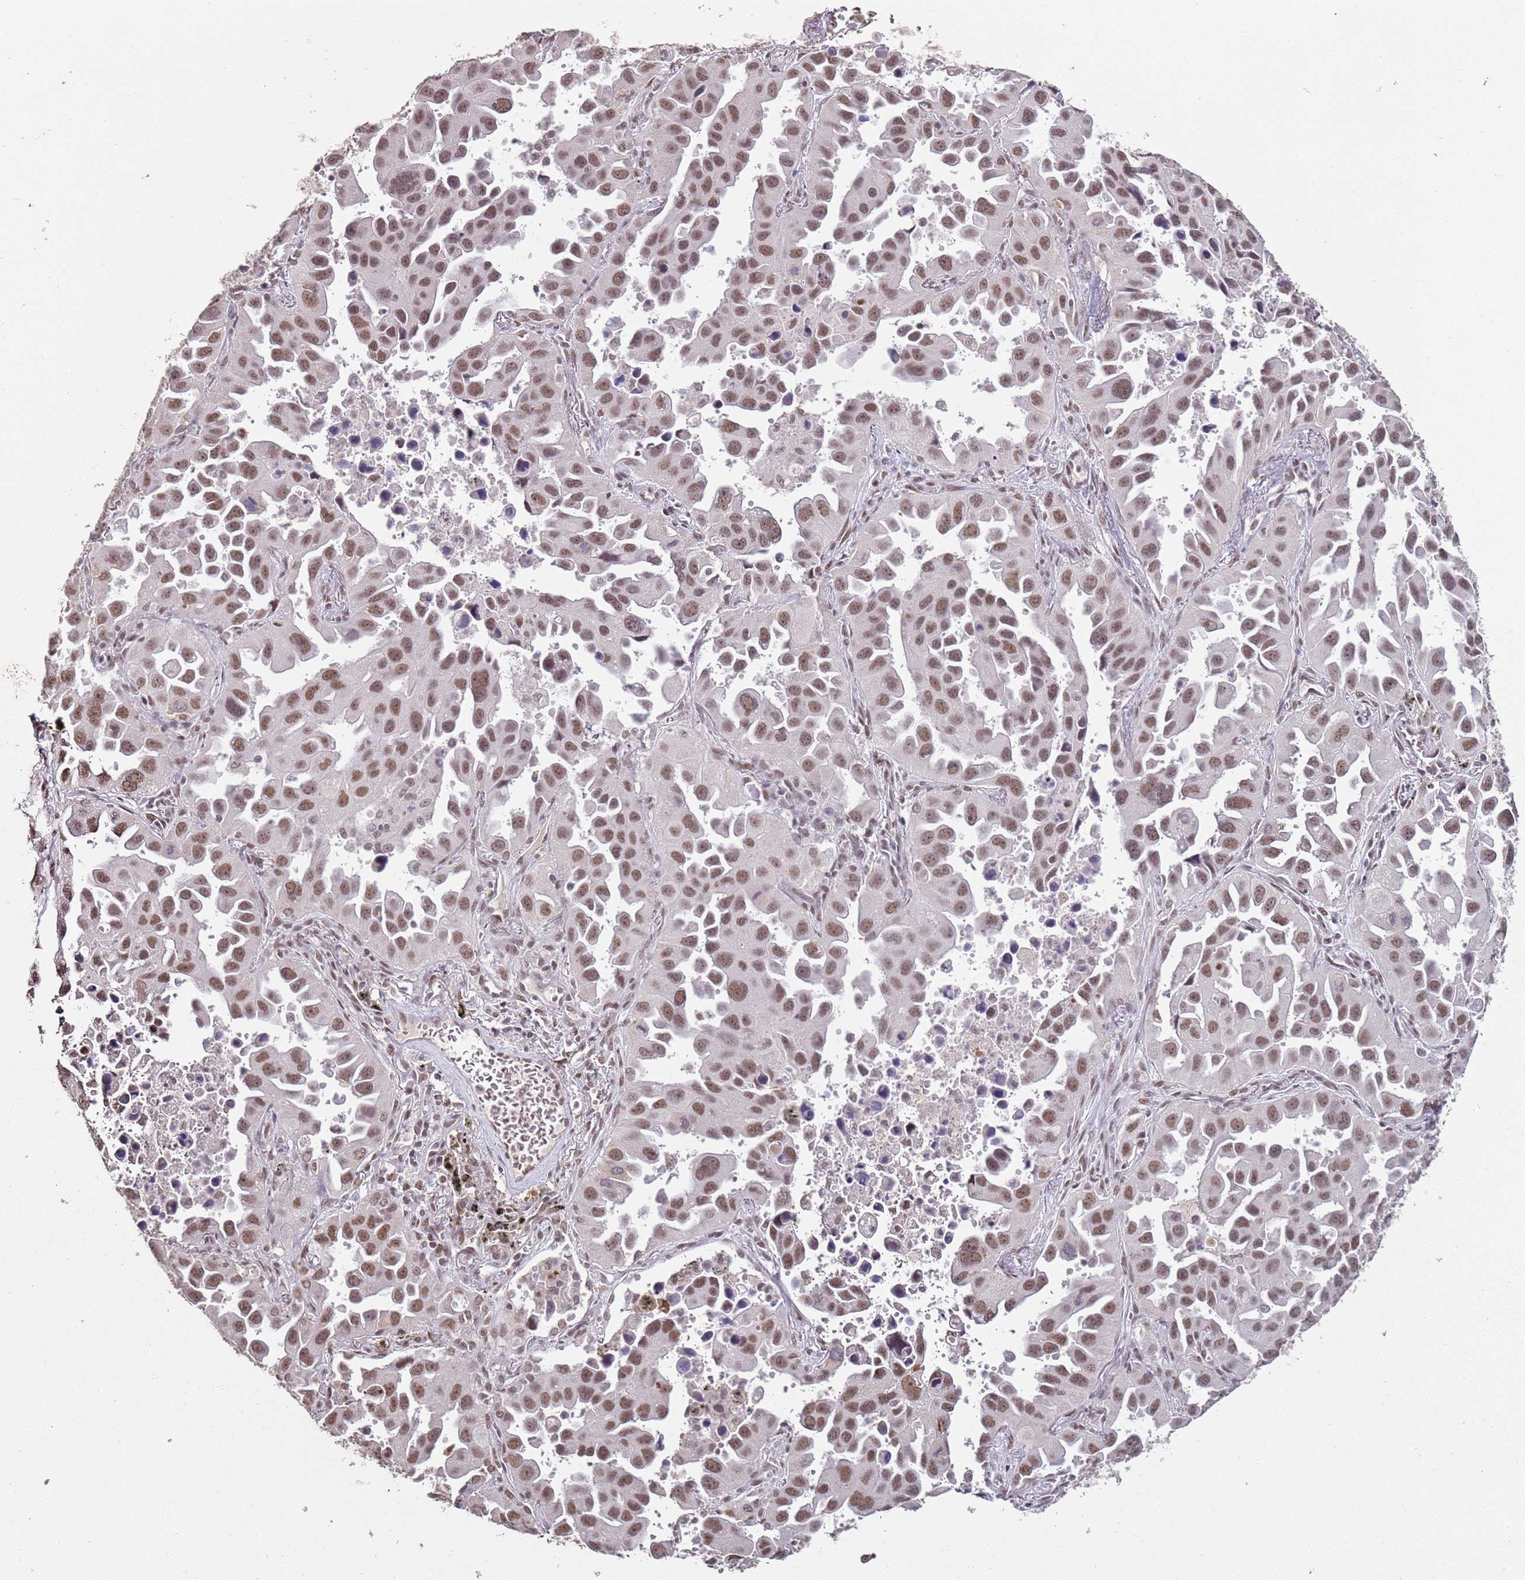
{"staining": {"intensity": "moderate", "quantity": ">75%", "location": "nuclear"}, "tissue": "lung cancer", "cell_type": "Tumor cells", "image_type": "cancer", "snomed": [{"axis": "morphology", "description": "Adenocarcinoma, NOS"}, {"axis": "topography", "description": "Lung"}], "caption": "An image showing moderate nuclear staining in about >75% of tumor cells in lung adenocarcinoma, as visualized by brown immunohistochemical staining.", "gene": "ARL14EP", "patient": {"sex": "male", "age": 66}}